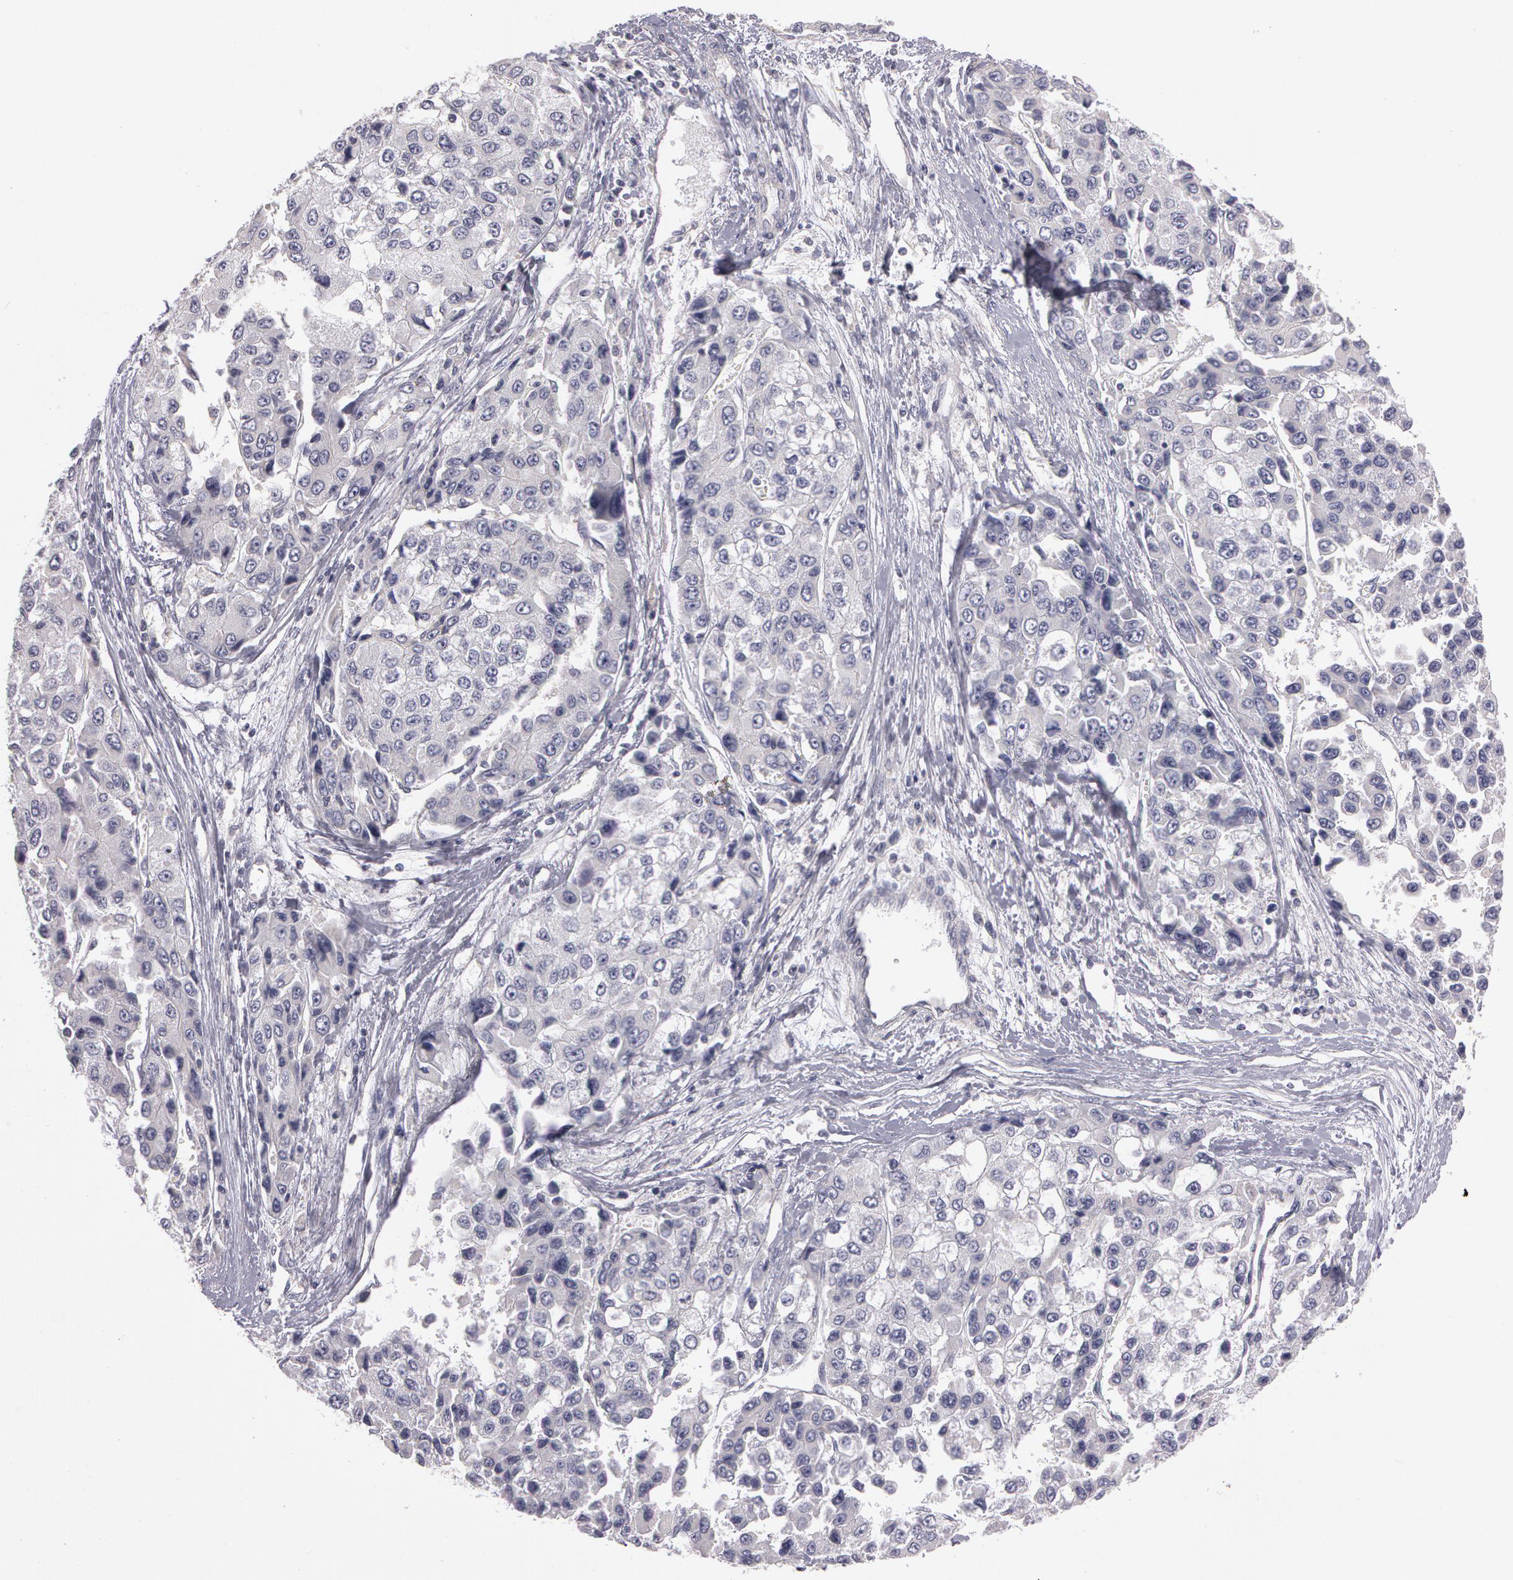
{"staining": {"intensity": "negative", "quantity": "none", "location": "none"}, "tissue": "liver cancer", "cell_type": "Tumor cells", "image_type": "cancer", "snomed": [{"axis": "morphology", "description": "Carcinoma, Hepatocellular, NOS"}, {"axis": "topography", "description": "Liver"}], "caption": "Liver cancer (hepatocellular carcinoma) stained for a protein using immunohistochemistry (IHC) shows no expression tumor cells.", "gene": "NEK9", "patient": {"sex": "female", "age": 66}}